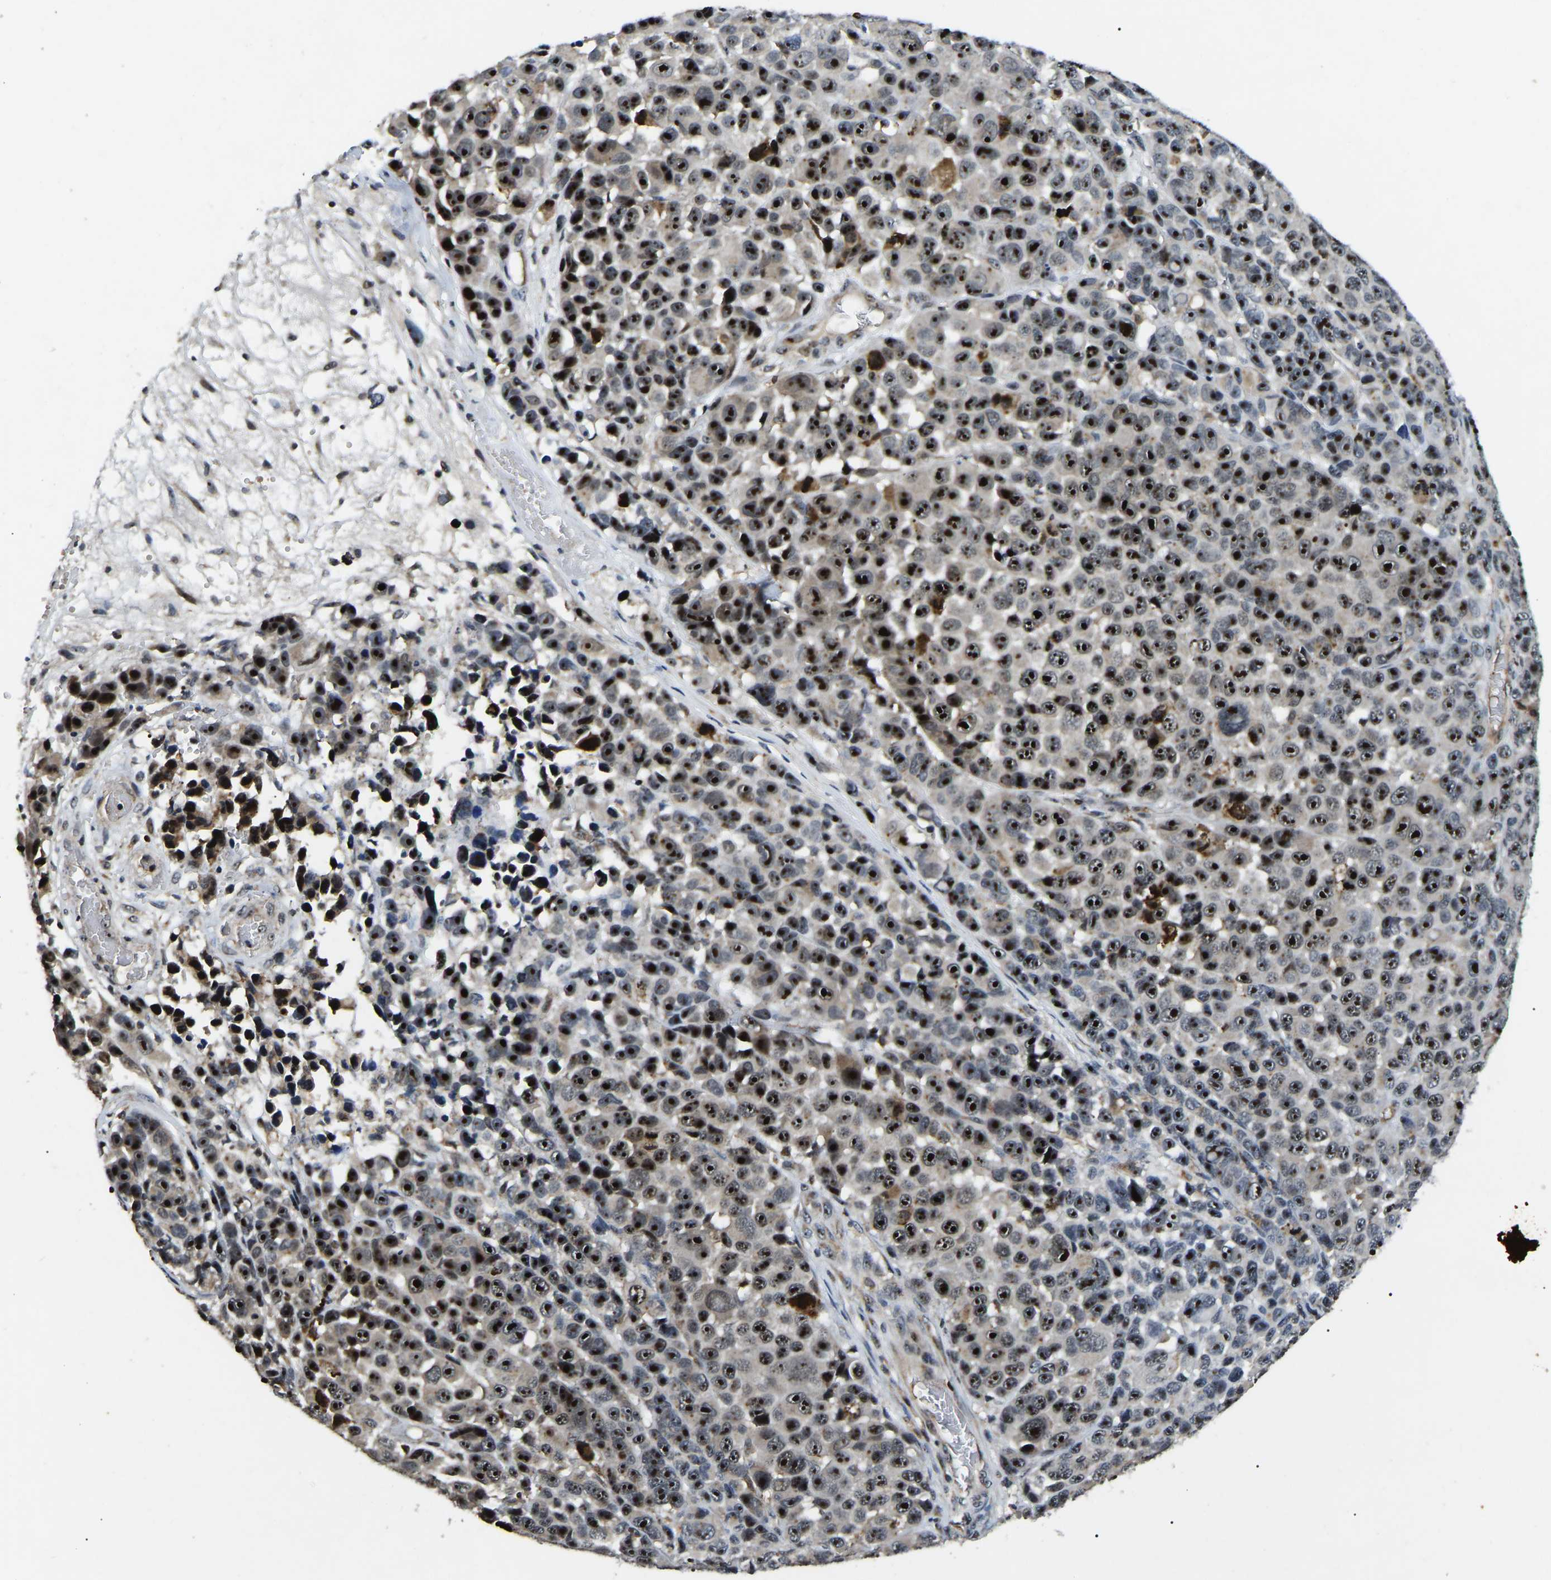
{"staining": {"intensity": "strong", "quantity": ">75%", "location": "nuclear"}, "tissue": "melanoma", "cell_type": "Tumor cells", "image_type": "cancer", "snomed": [{"axis": "morphology", "description": "Malignant melanoma, NOS"}, {"axis": "topography", "description": "Skin"}], "caption": "Strong nuclear protein expression is seen in about >75% of tumor cells in melanoma. The protein of interest is stained brown, and the nuclei are stained in blue (DAB (3,3'-diaminobenzidine) IHC with brightfield microscopy, high magnification).", "gene": "RBM28", "patient": {"sex": "male", "age": 53}}